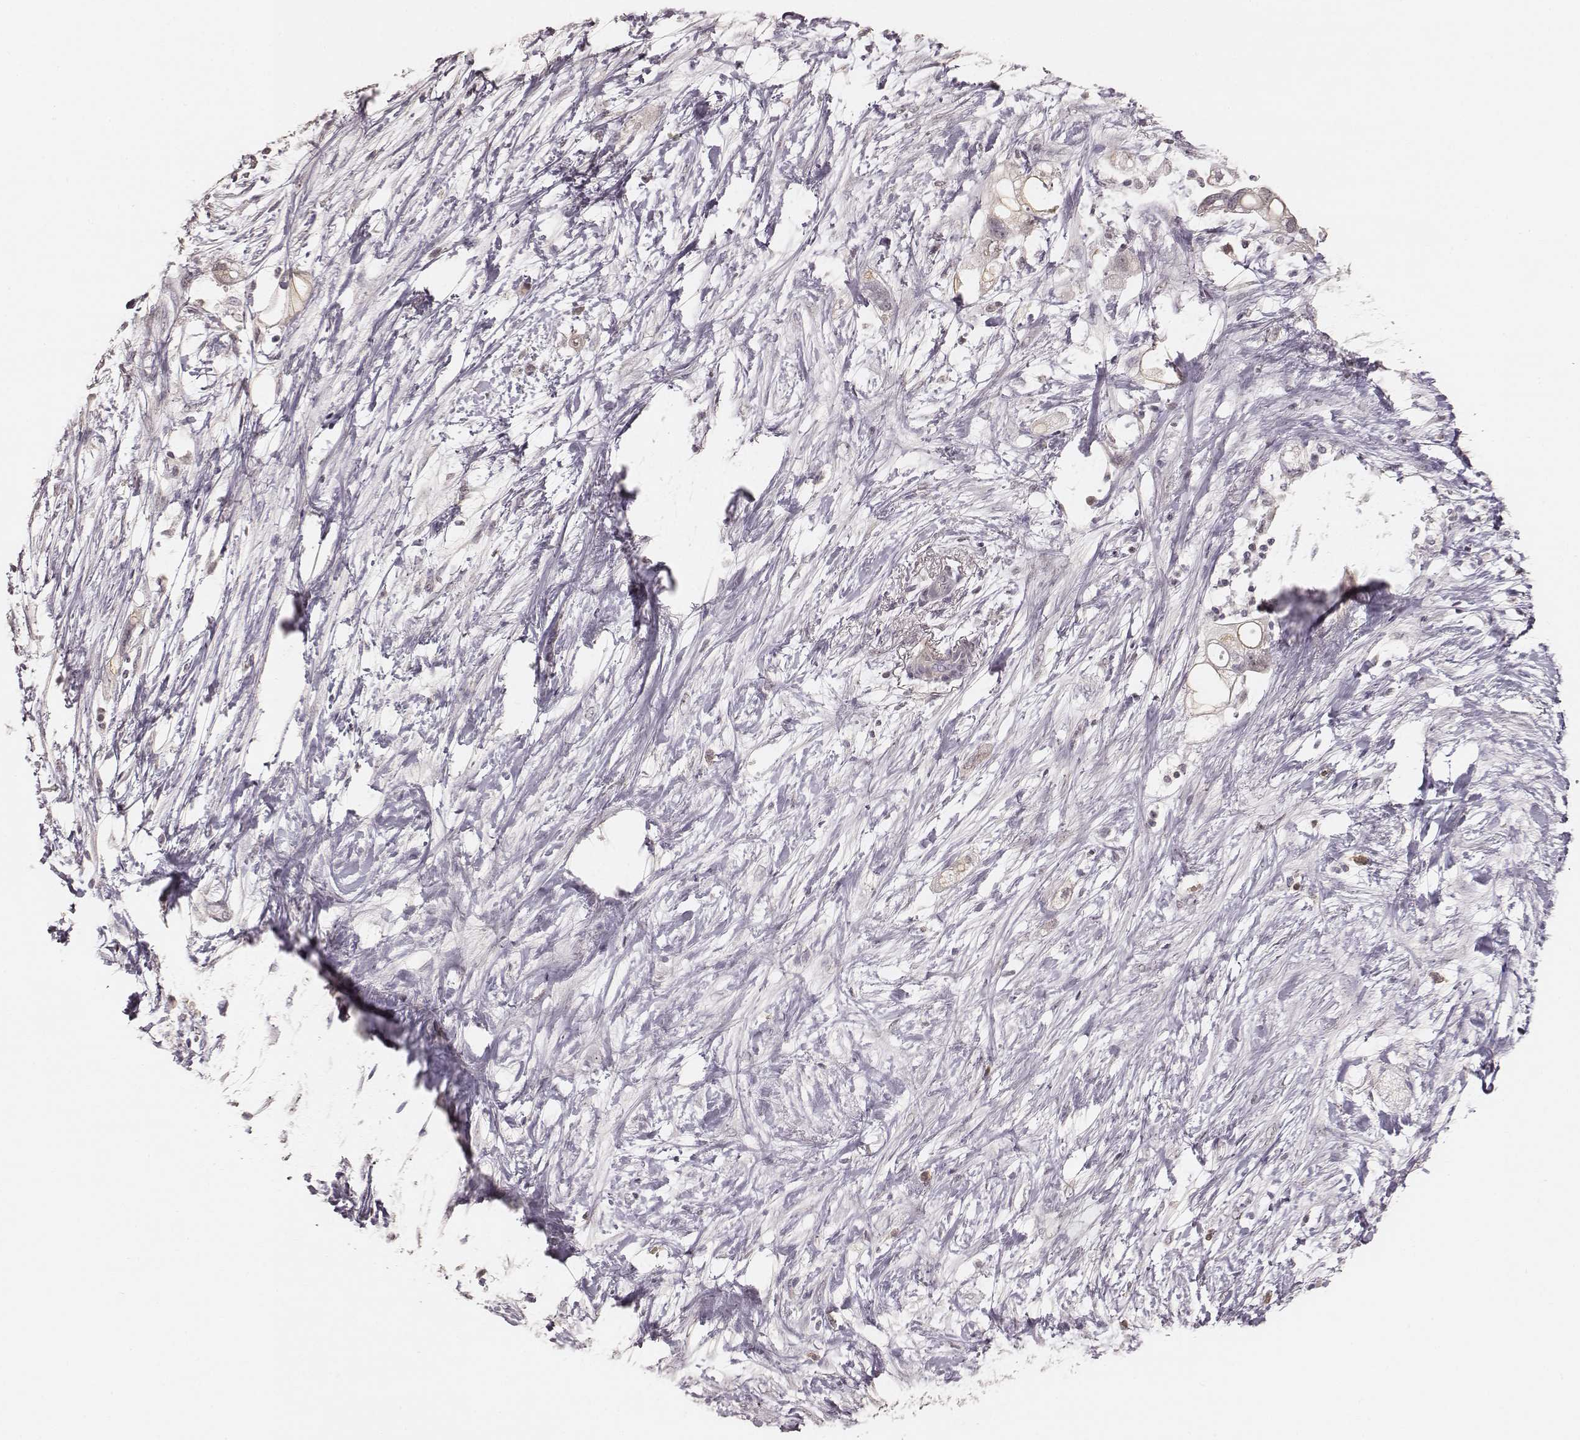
{"staining": {"intensity": "negative", "quantity": "none", "location": "none"}, "tissue": "pancreatic cancer", "cell_type": "Tumor cells", "image_type": "cancer", "snomed": [{"axis": "morphology", "description": "Adenocarcinoma, NOS"}, {"axis": "topography", "description": "Pancreas"}], "caption": "Pancreatic adenocarcinoma was stained to show a protein in brown. There is no significant expression in tumor cells.", "gene": "LY6K", "patient": {"sex": "female", "age": 72}}